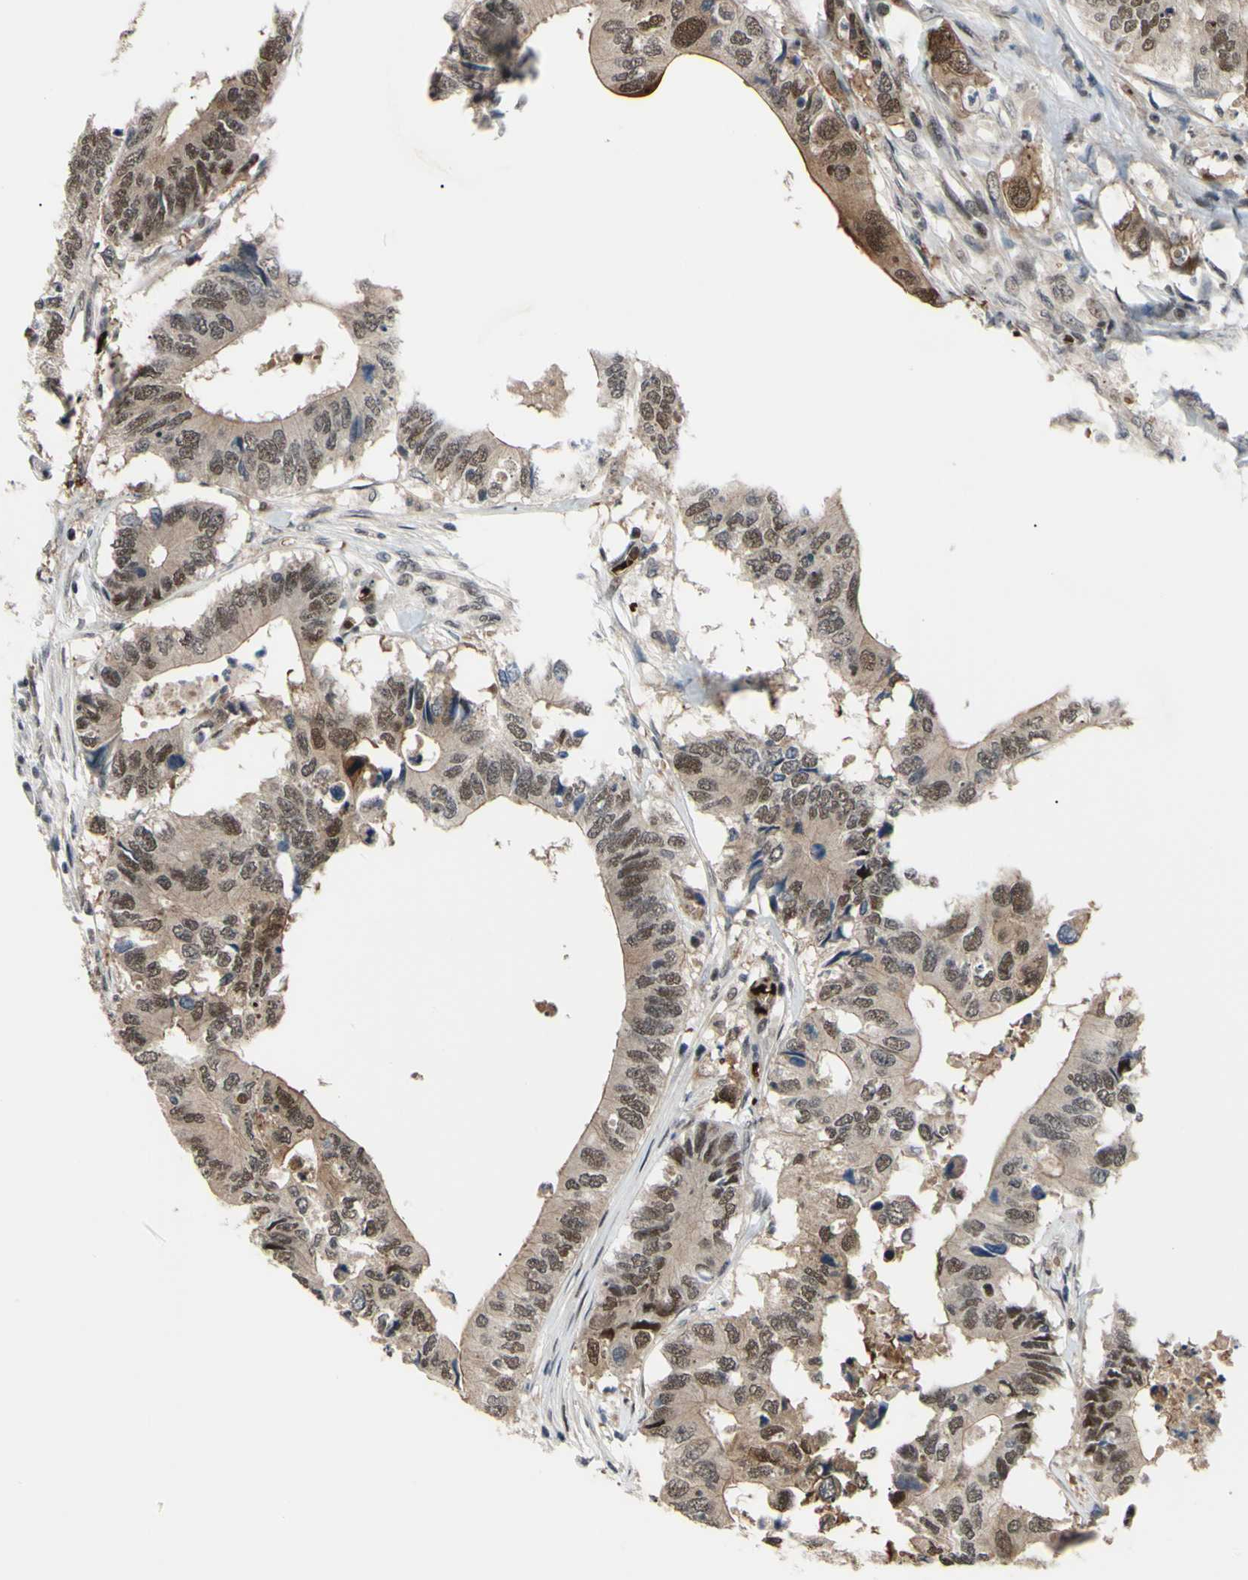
{"staining": {"intensity": "moderate", "quantity": ">75%", "location": "cytoplasmic/membranous,nuclear"}, "tissue": "colorectal cancer", "cell_type": "Tumor cells", "image_type": "cancer", "snomed": [{"axis": "morphology", "description": "Adenocarcinoma, NOS"}, {"axis": "topography", "description": "Colon"}], "caption": "Moderate cytoplasmic/membranous and nuclear expression for a protein is seen in approximately >75% of tumor cells of colorectal adenocarcinoma using immunohistochemistry (IHC).", "gene": "THAP12", "patient": {"sex": "male", "age": 71}}